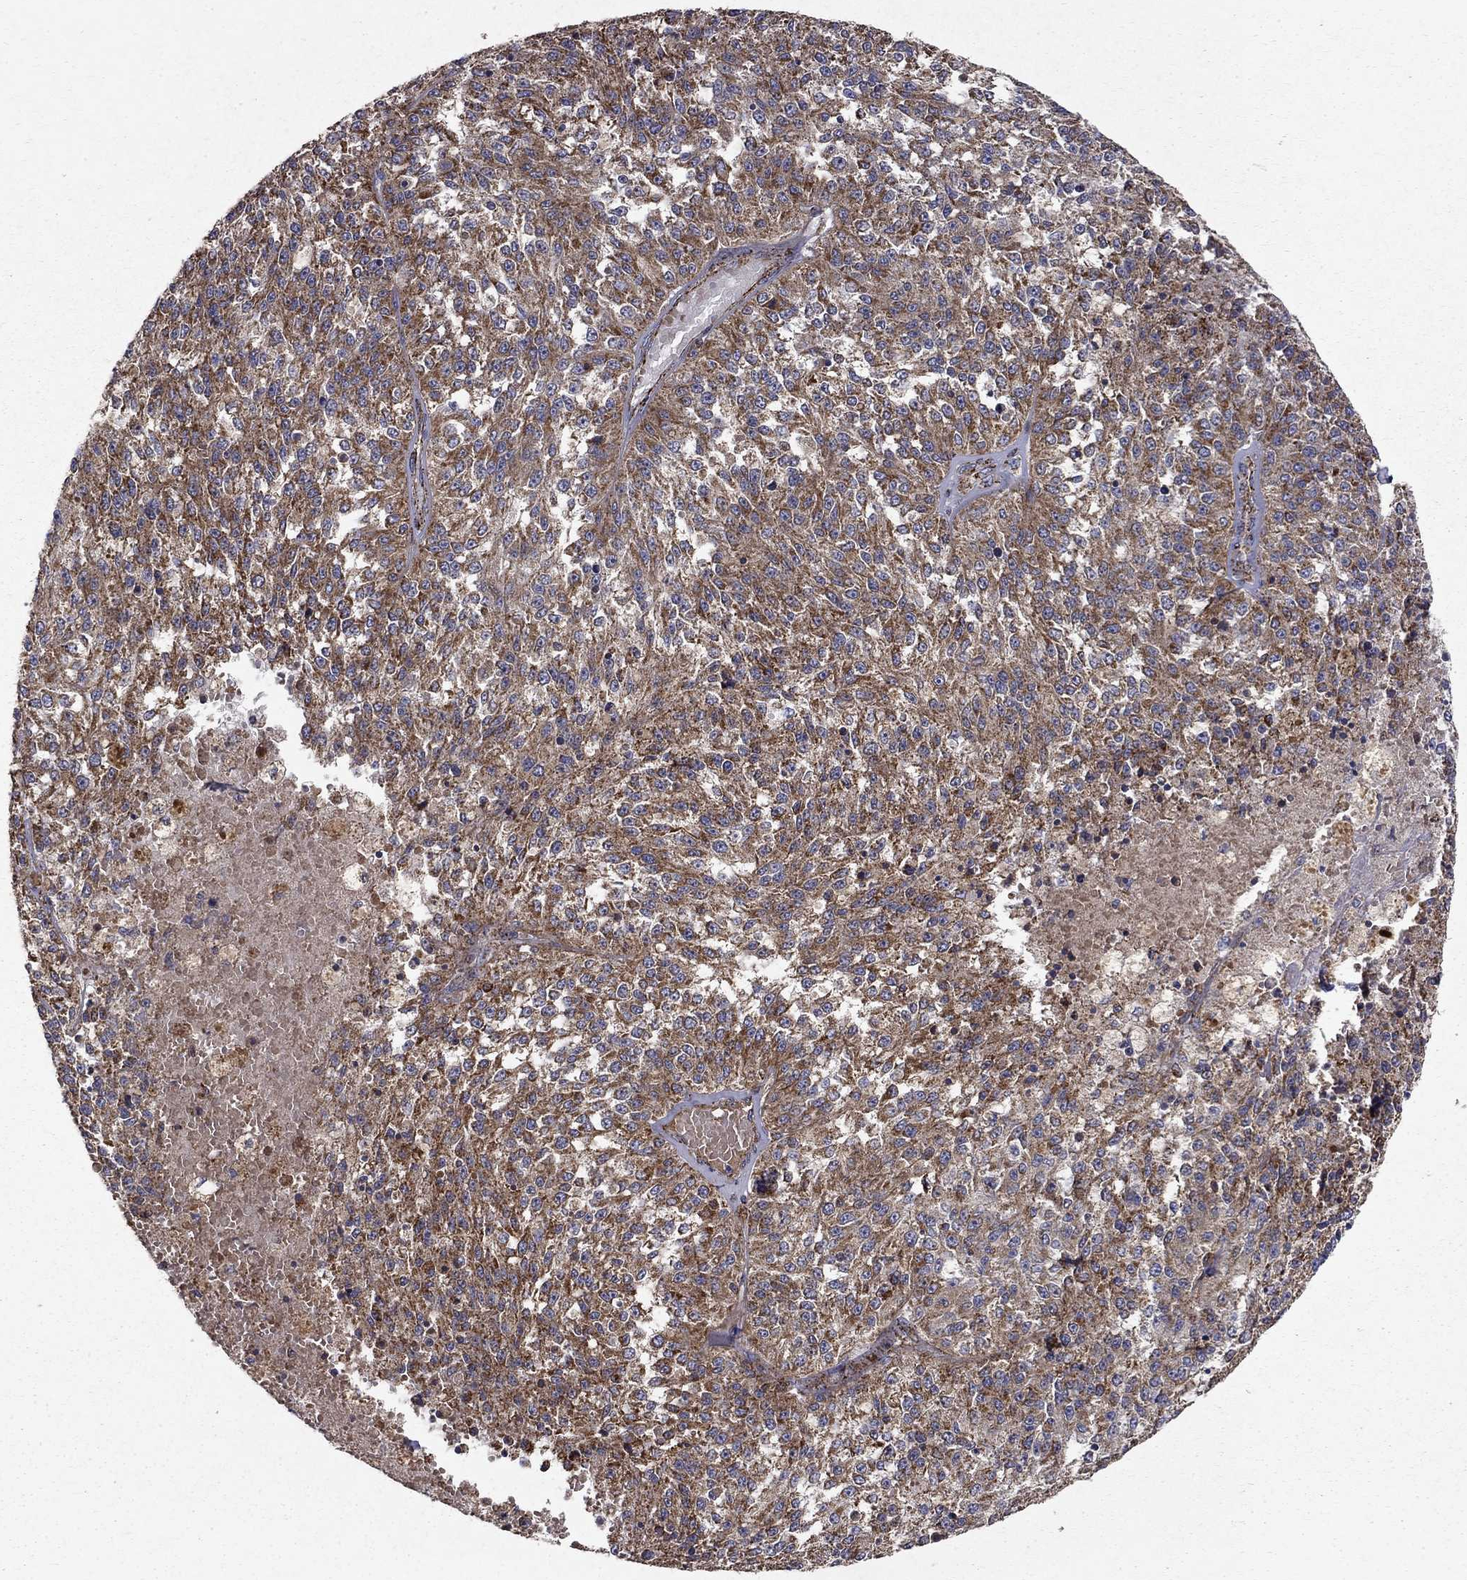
{"staining": {"intensity": "moderate", "quantity": ">75%", "location": "cytoplasmic/membranous"}, "tissue": "melanoma", "cell_type": "Tumor cells", "image_type": "cancer", "snomed": [{"axis": "morphology", "description": "Malignant melanoma, Metastatic site"}, {"axis": "topography", "description": "Lymph node"}], "caption": "DAB (3,3'-diaminobenzidine) immunohistochemical staining of human melanoma shows moderate cytoplasmic/membranous protein expression in approximately >75% of tumor cells. (DAB IHC, brown staining for protein, blue staining for nuclei).", "gene": "NDUFS8", "patient": {"sex": "female", "age": 64}}